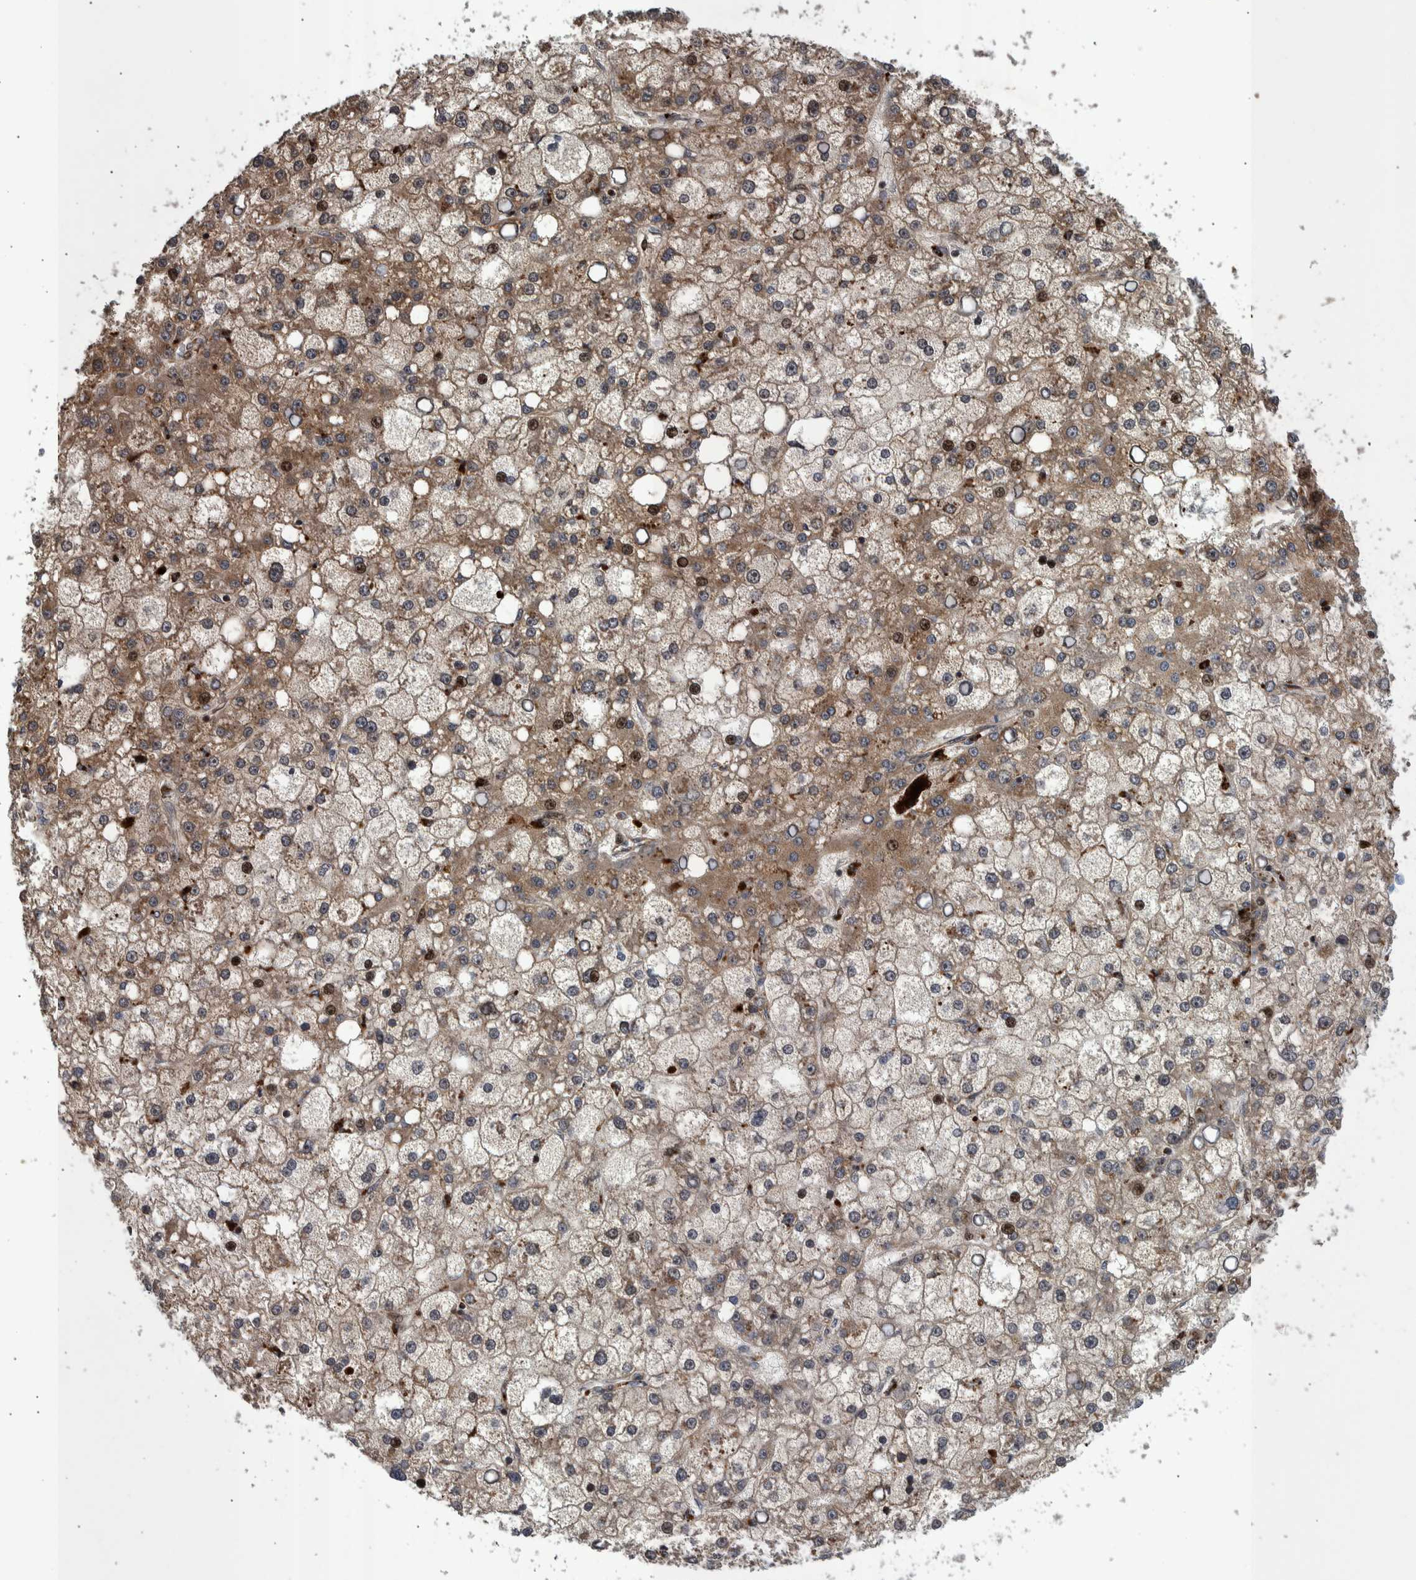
{"staining": {"intensity": "weak", "quantity": ">75%", "location": "cytoplasmic/membranous,nuclear"}, "tissue": "liver cancer", "cell_type": "Tumor cells", "image_type": "cancer", "snomed": [{"axis": "morphology", "description": "Carcinoma, Hepatocellular, NOS"}, {"axis": "topography", "description": "Liver"}], "caption": "A brown stain highlights weak cytoplasmic/membranous and nuclear expression of a protein in hepatocellular carcinoma (liver) tumor cells.", "gene": "SHISA6", "patient": {"sex": "male", "age": 67}}